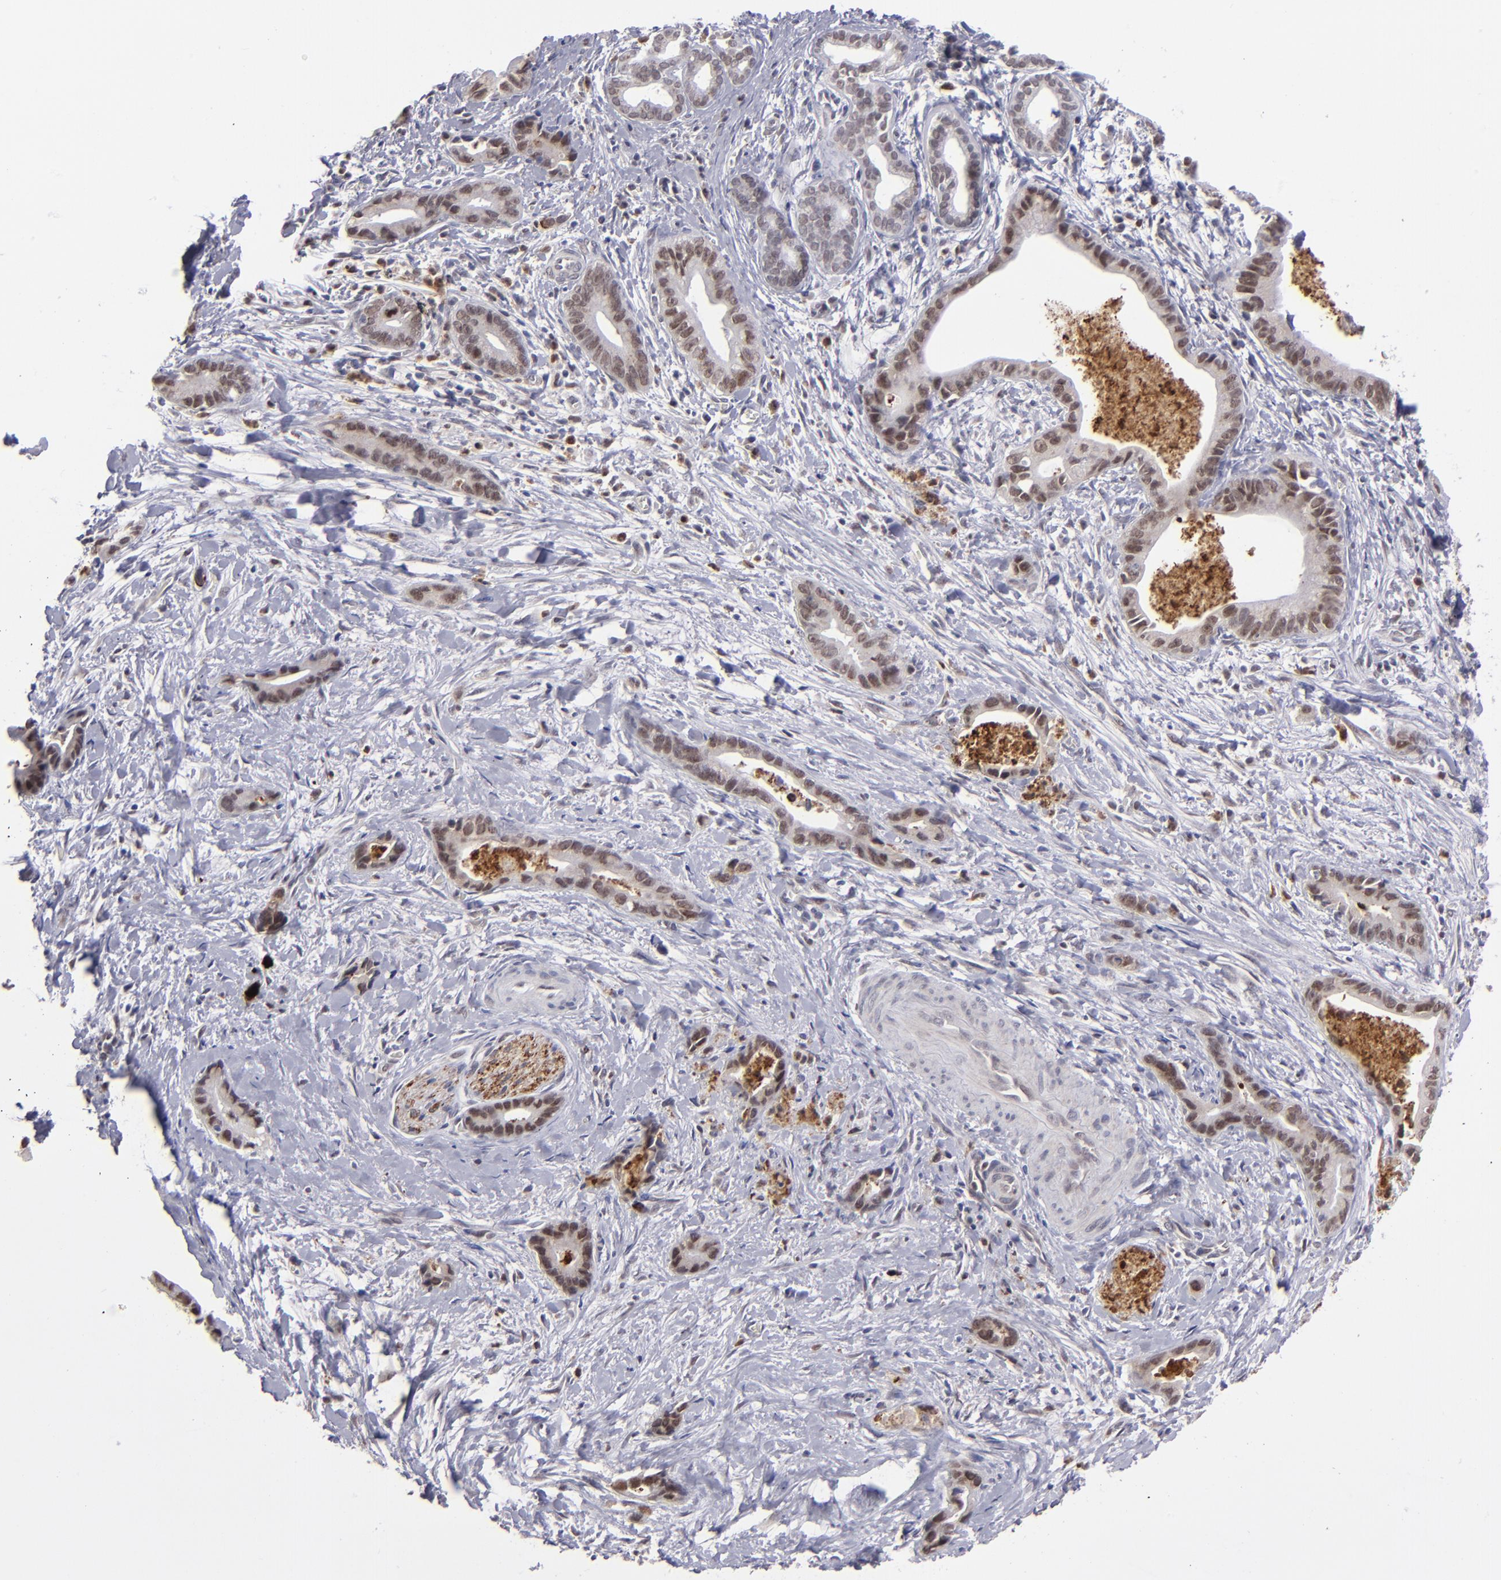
{"staining": {"intensity": "moderate", "quantity": ">75%", "location": "nuclear"}, "tissue": "liver cancer", "cell_type": "Tumor cells", "image_type": "cancer", "snomed": [{"axis": "morphology", "description": "Cholangiocarcinoma"}, {"axis": "topography", "description": "Liver"}], "caption": "Tumor cells exhibit medium levels of moderate nuclear positivity in approximately >75% of cells in liver cancer (cholangiocarcinoma). The protein is shown in brown color, while the nuclei are stained blue.", "gene": "RREB1", "patient": {"sex": "female", "age": 55}}